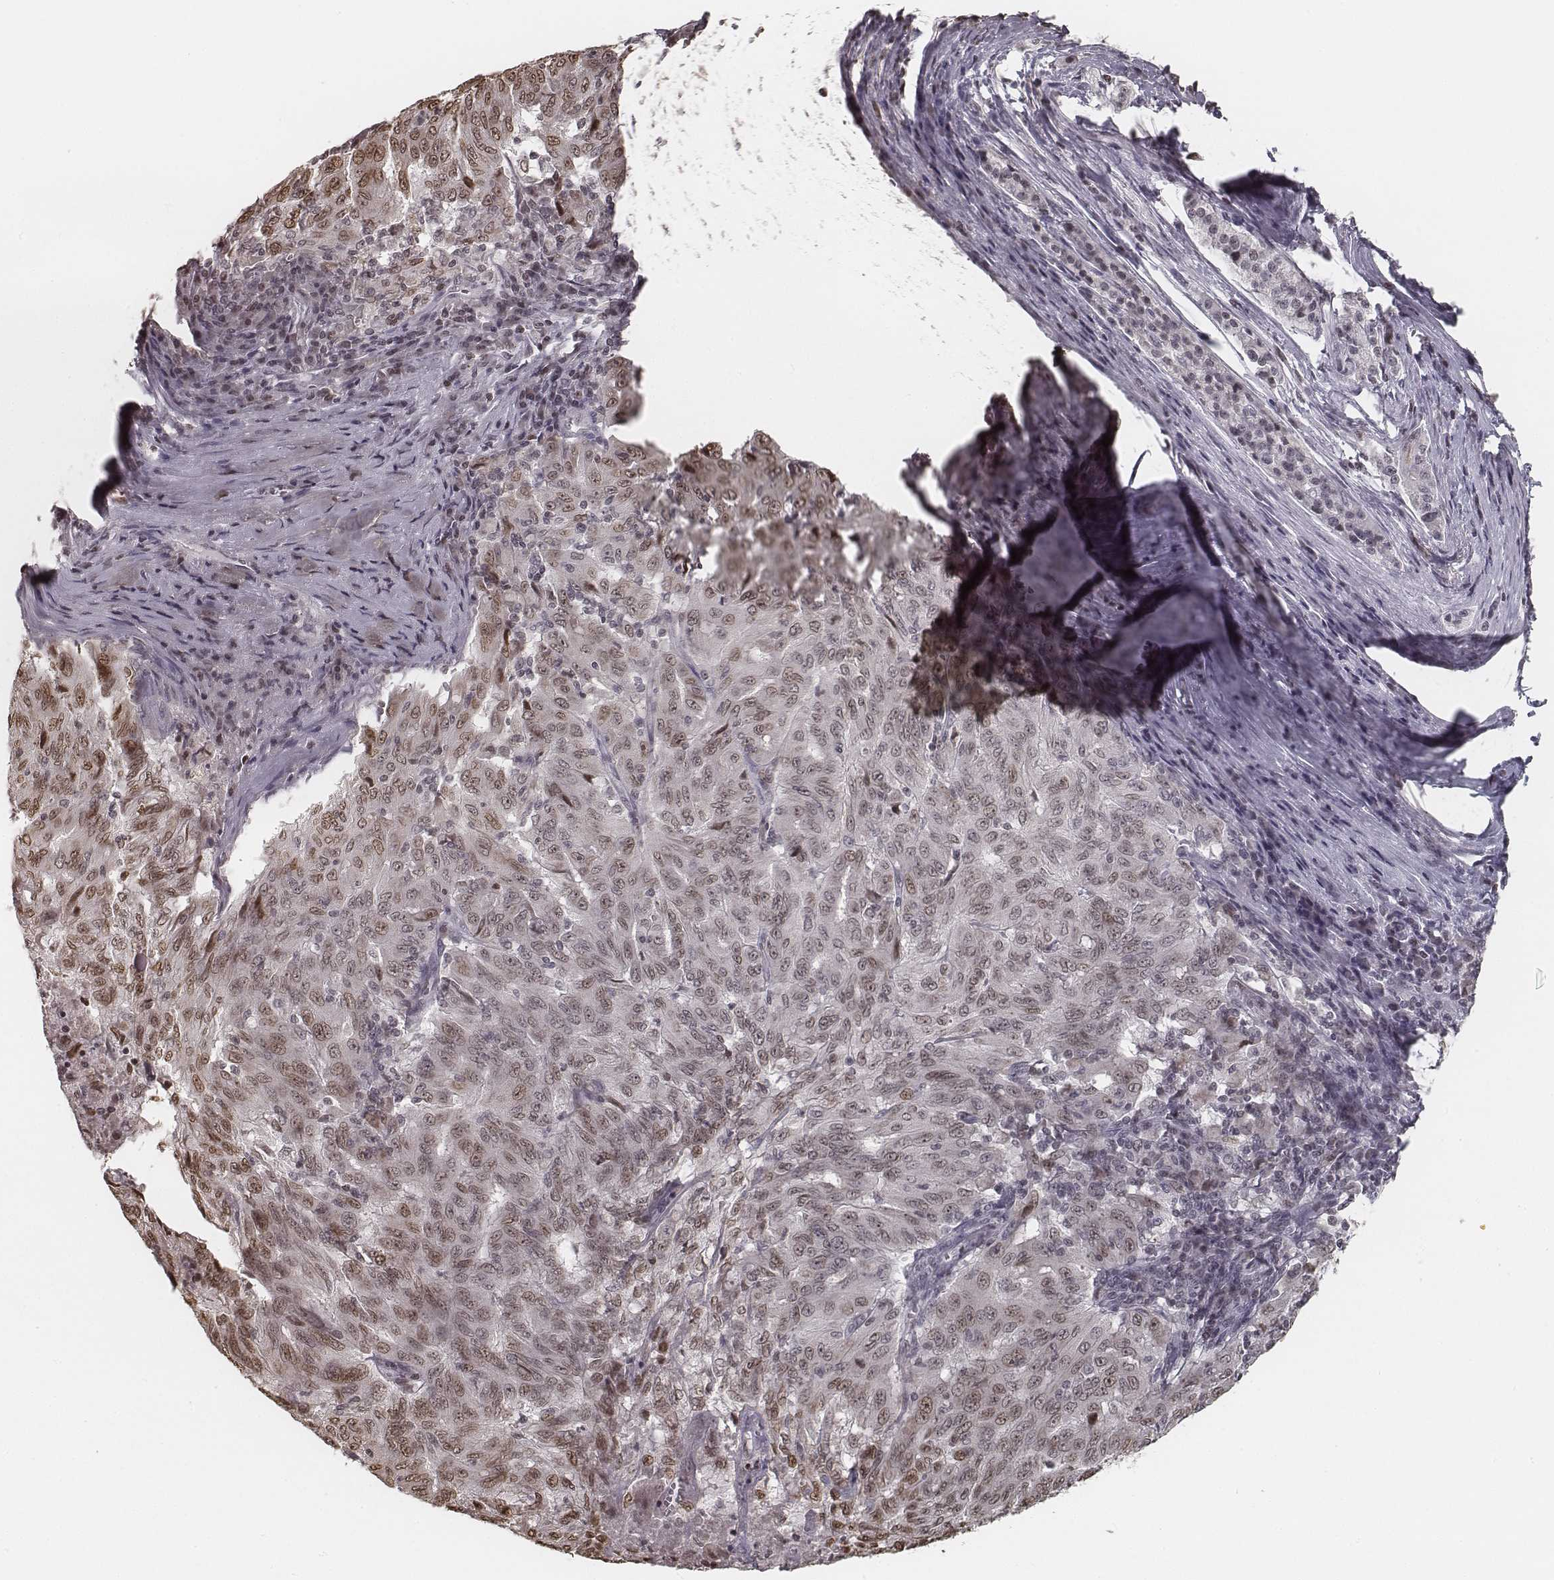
{"staining": {"intensity": "weak", "quantity": ">75%", "location": "nuclear"}, "tissue": "pancreatic cancer", "cell_type": "Tumor cells", "image_type": "cancer", "snomed": [{"axis": "morphology", "description": "Adenocarcinoma, NOS"}, {"axis": "topography", "description": "Pancreas"}], "caption": "Adenocarcinoma (pancreatic) stained for a protein shows weak nuclear positivity in tumor cells.", "gene": "HMGA2", "patient": {"sex": "male", "age": 63}}